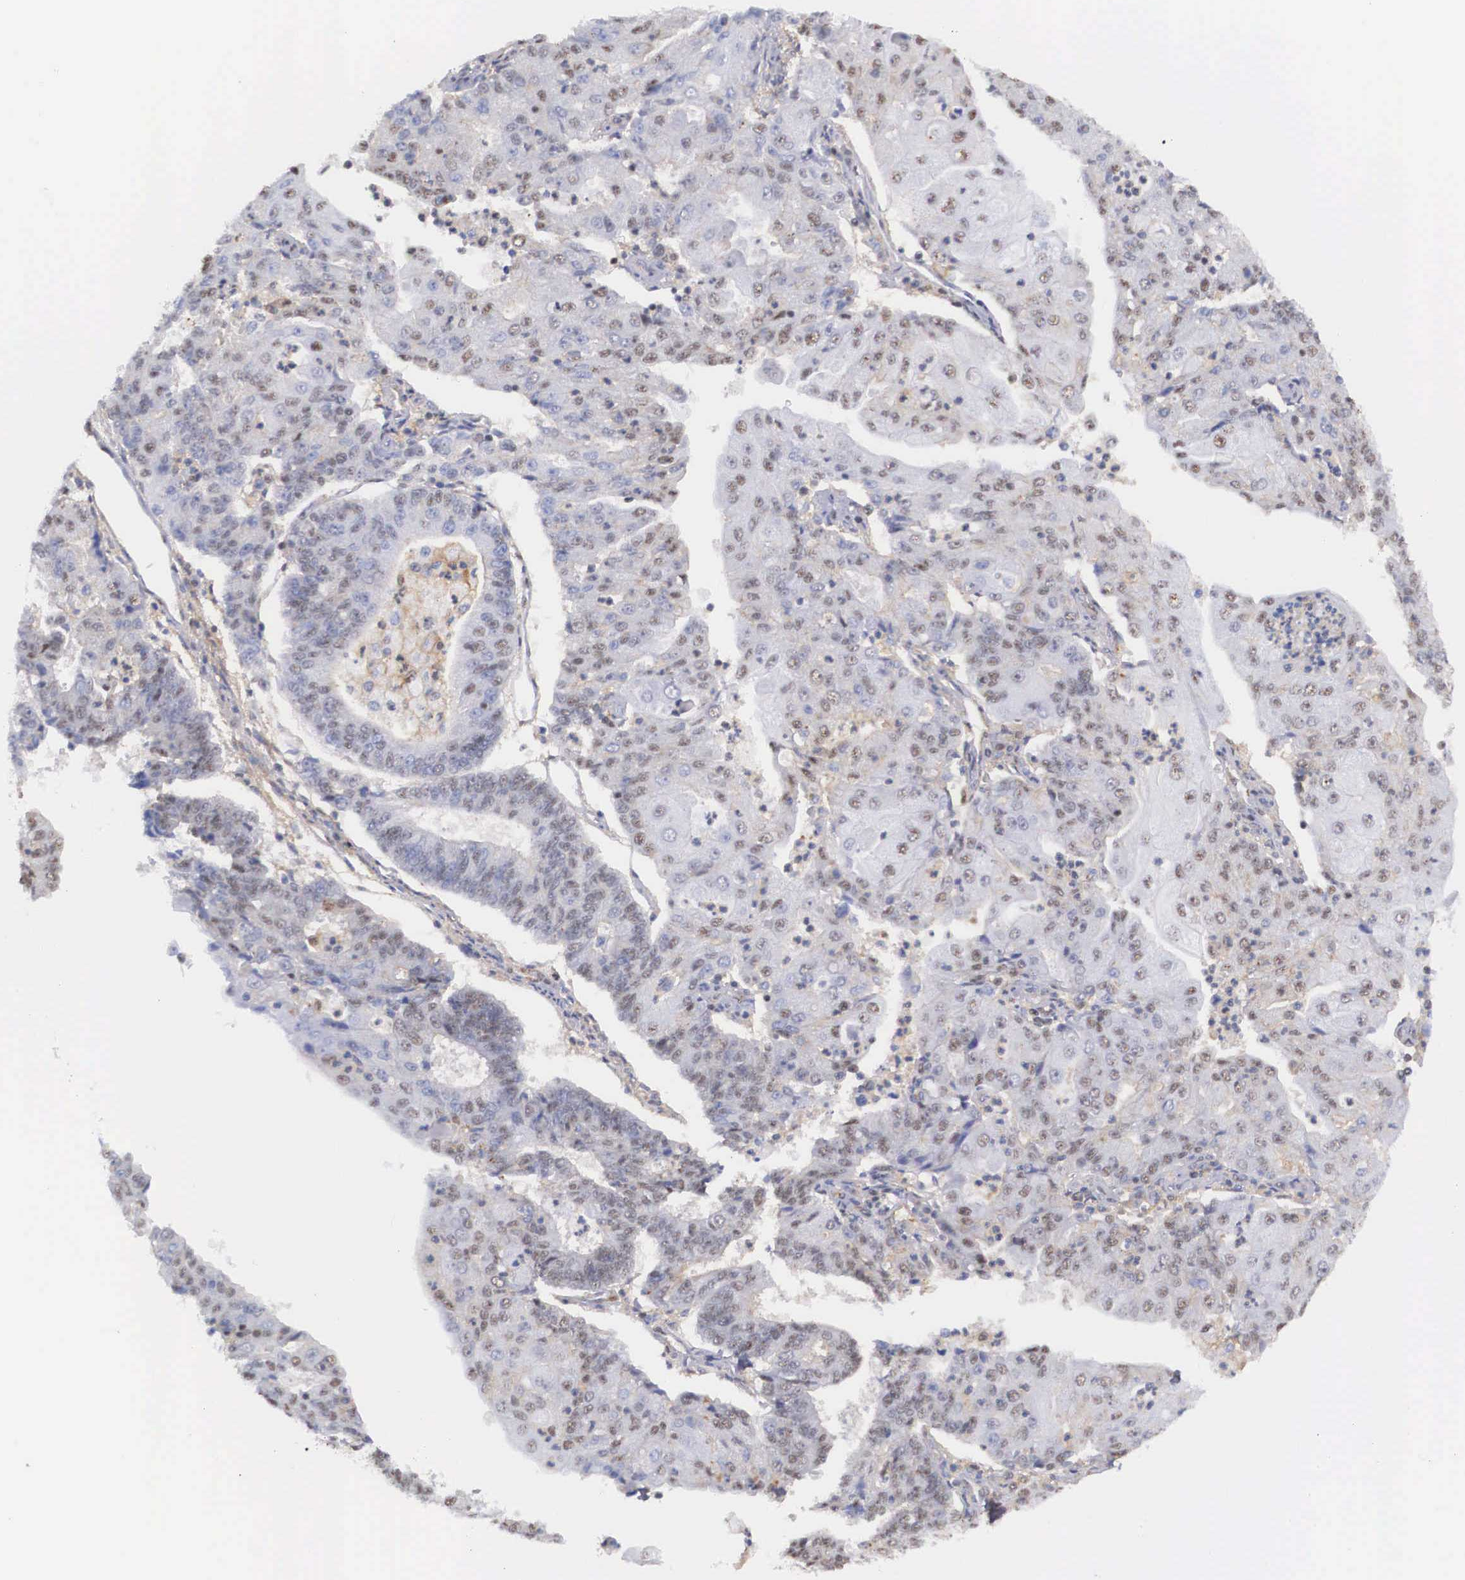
{"staining": {"intensity": "negative", "quantity": "none", "location": "none"}, "tissue": "endometrial cancer", "cell_type": "Tumor cells", "image_type": "cancer", "snomed": [{"axis": "morphology", "description": "Adenocarcinoma, NOS"}, {"axis": "topography", "description": "Endometrium"}], "caption": "Tumor cells show no significant positivity in endometrial cancer (adenocarcinoma). (DAB (3,3'-diaminobenzidine) immunohistochemistry (IHC), high magnification).", "gene": "NR4A2", "patient": {"sex": "female", "age": 56}}